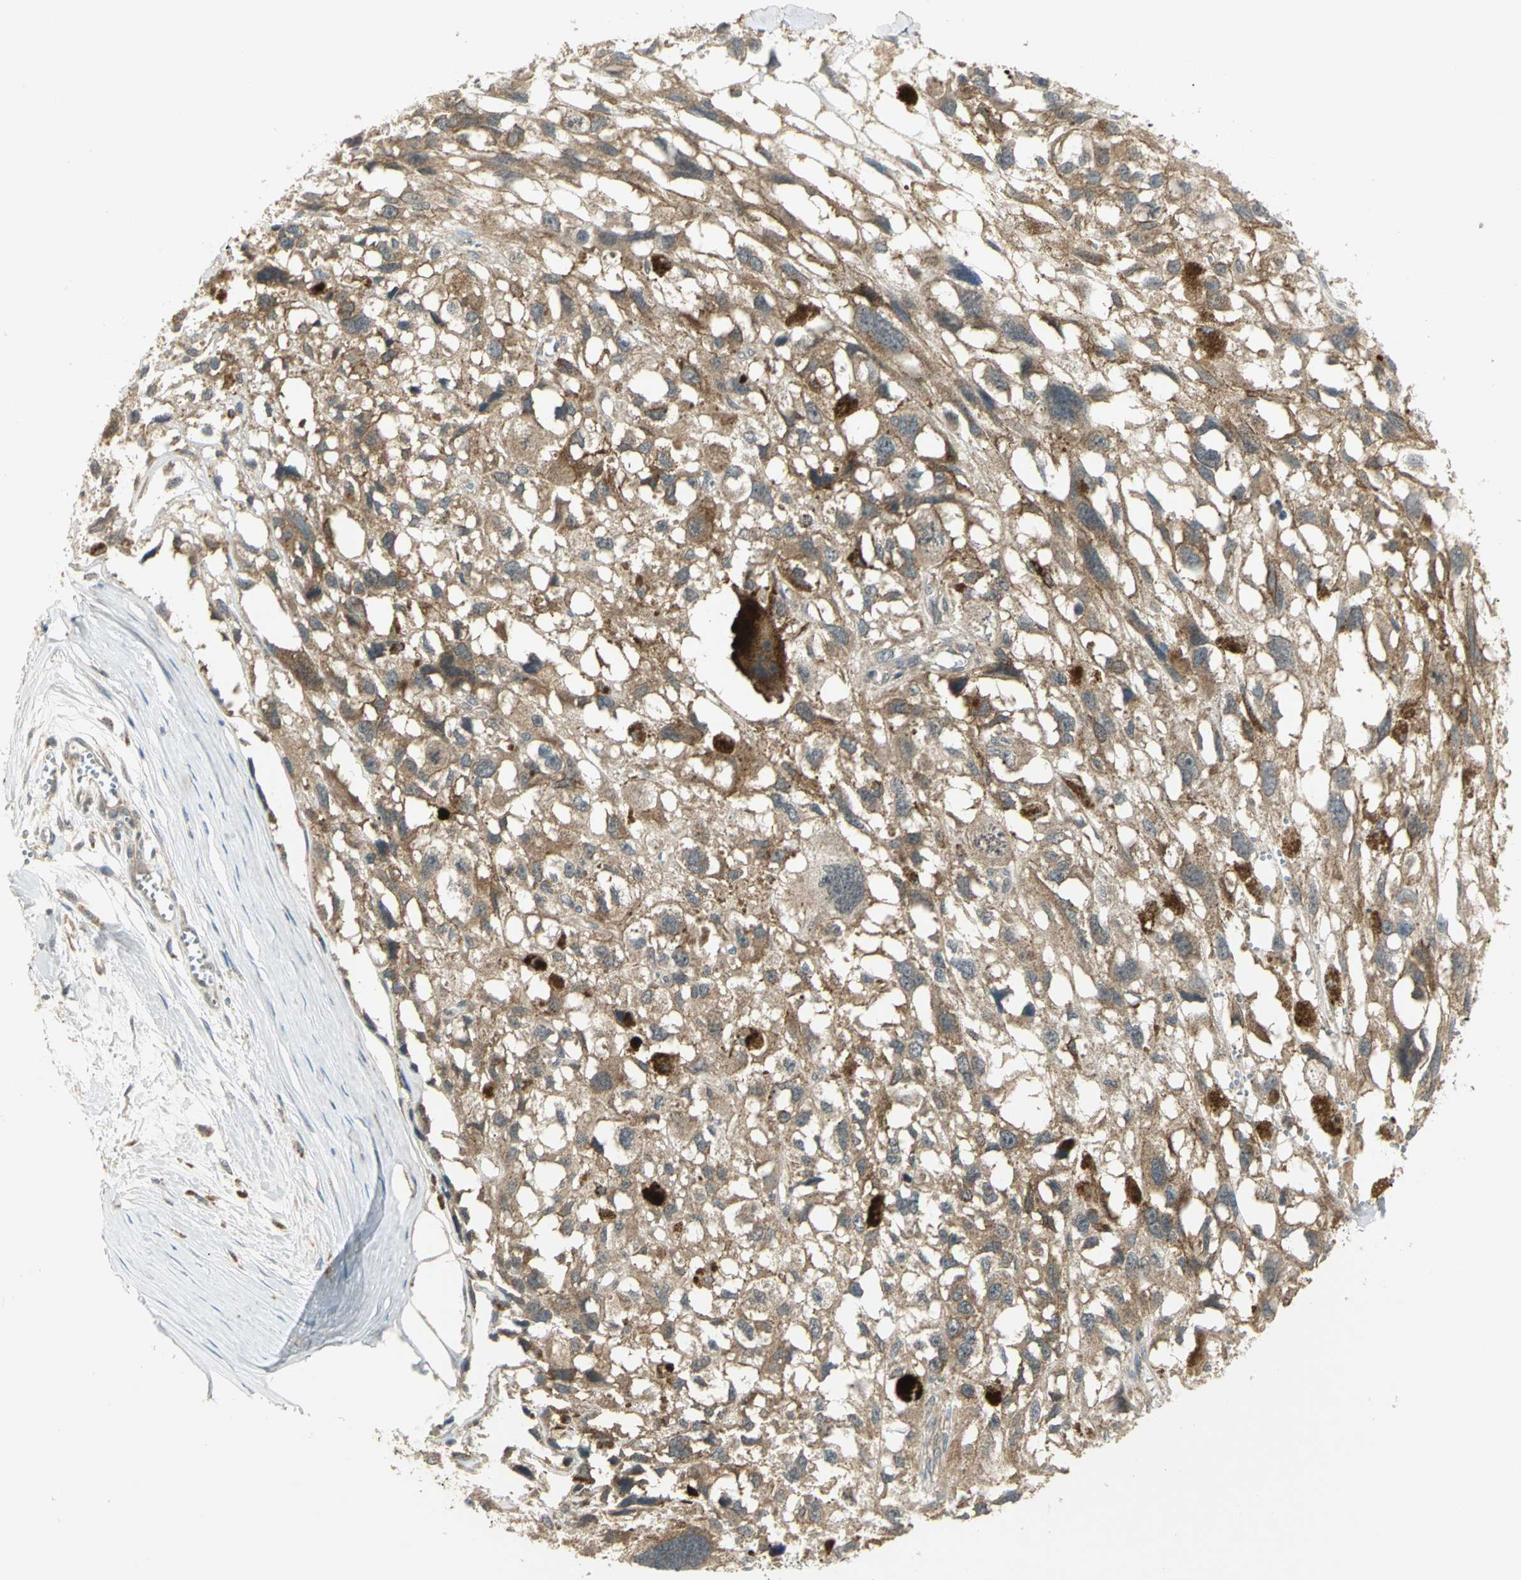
{"staining": {"intensity": "moderate", "quantity": ">75%", "location": "cytoplasmic/membranous"}, "tissue": "melanoma", "cell_type": "Tumor cells", "image_type": "cancer", "snomed": [{"axis": "morphology", "description": "Malignant melanoma, Metastatic site"}, {"axis": "topography", "description": "Lymph node"}], "caption": "Melanoma stained for a protein (brown) displays moderate cytoplasmic/membranous positive positivity in about >75% of tumor cells.", "gene": "MAPK8IP3", "patient": {"sex": "male", "age": 59}}